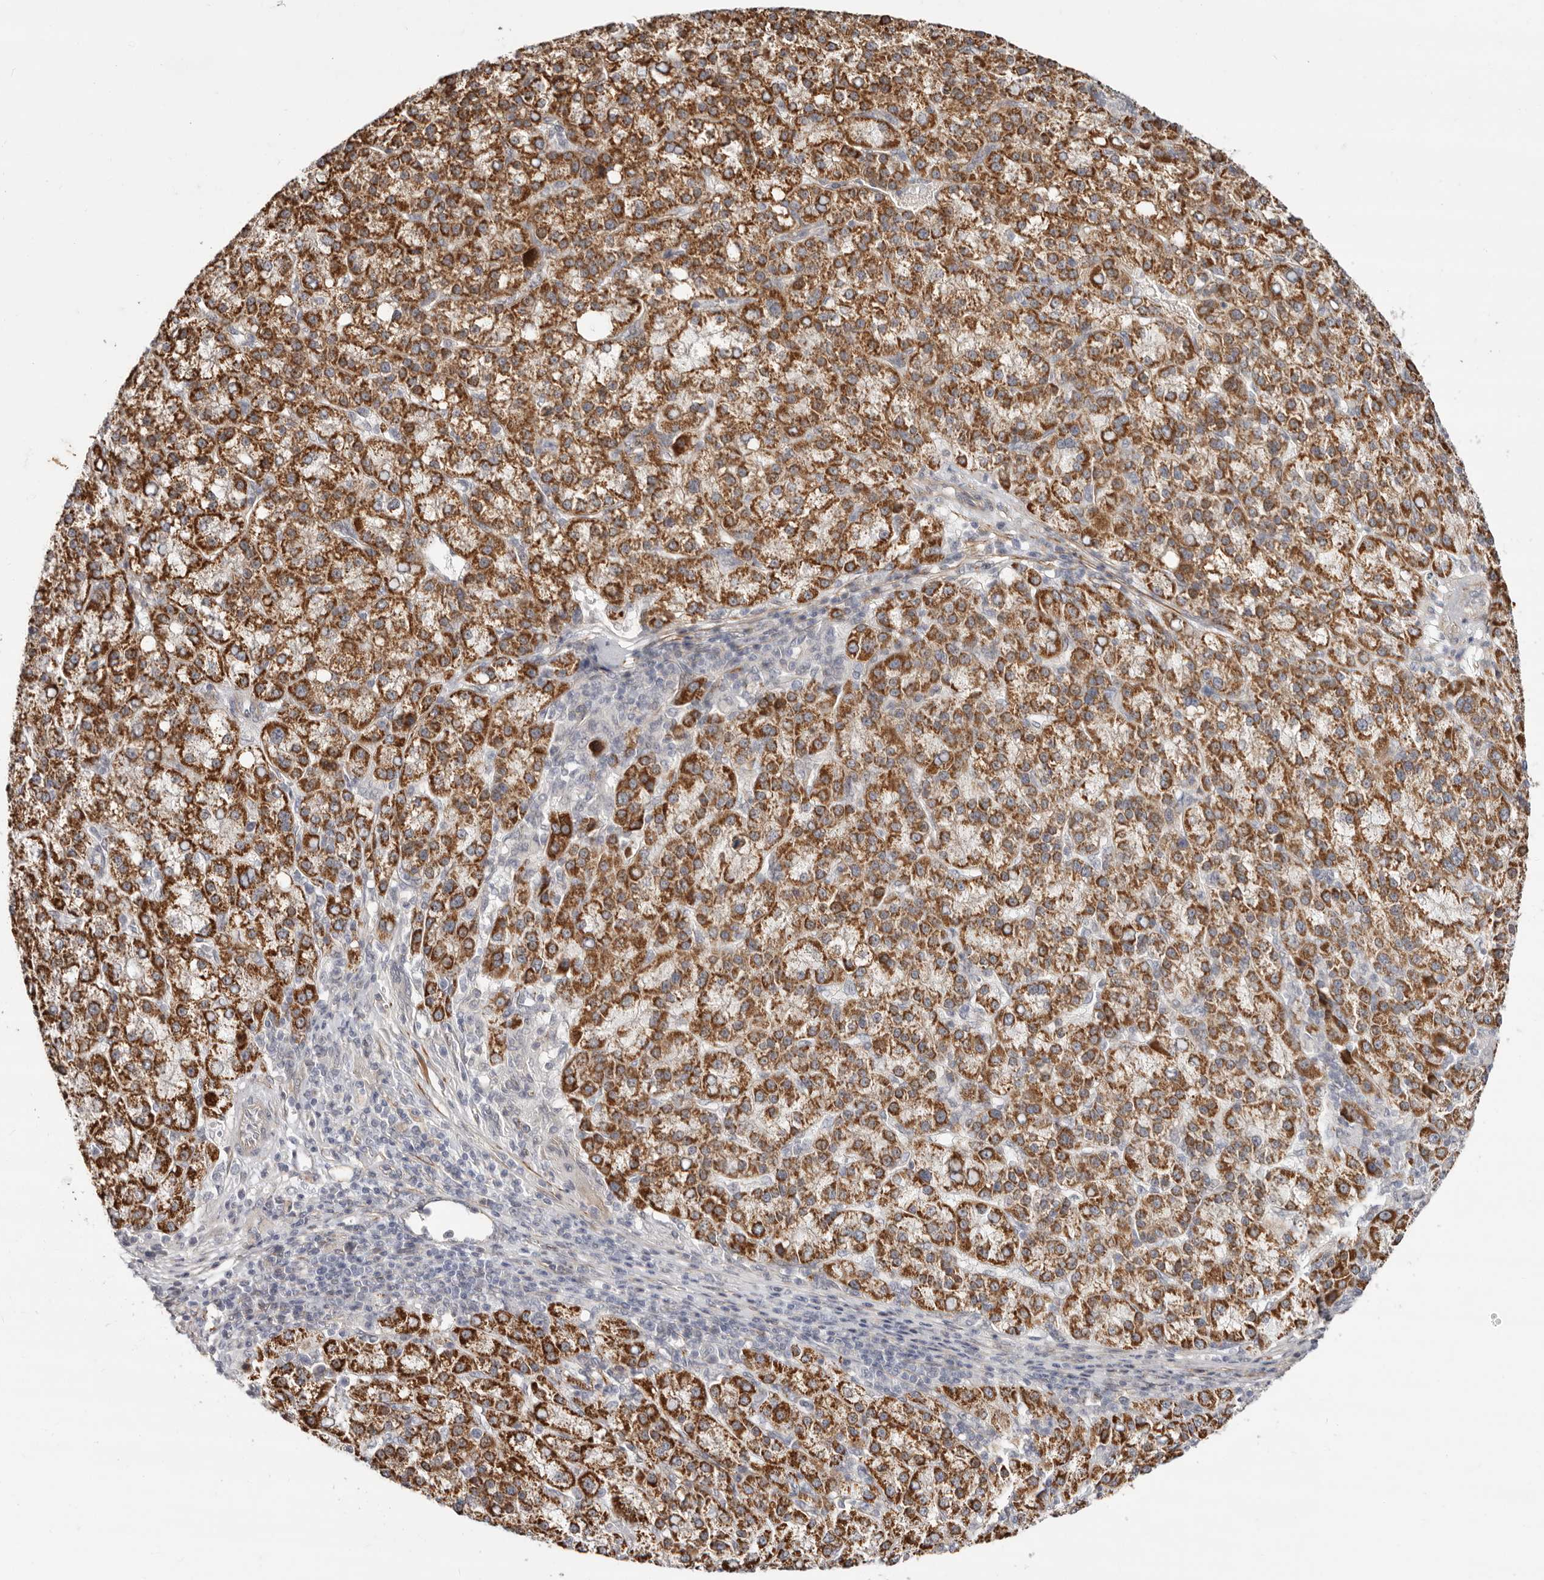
{"staining": {"intensity": "strong", "quantity": ">75%", "location": "cytoplasmic/membranous"}, "tissue": "liver cancer", "cell_type": "Tumor cells", "image_type": "cancer", "snomed": [{"axis": "morphology", "description": "Carcinoma, Hepatocellular, NOS"}, {"axis": "topography", "description": "Liver"}], "caption": "A histopathology image of human hepatocellular carcinoma (liver) stained for a protein displays strong cytoplasmic/membranous brown staining in tumor cells.", "gene": "SZT2", "patient": {"sex": "female", "age": 58}}